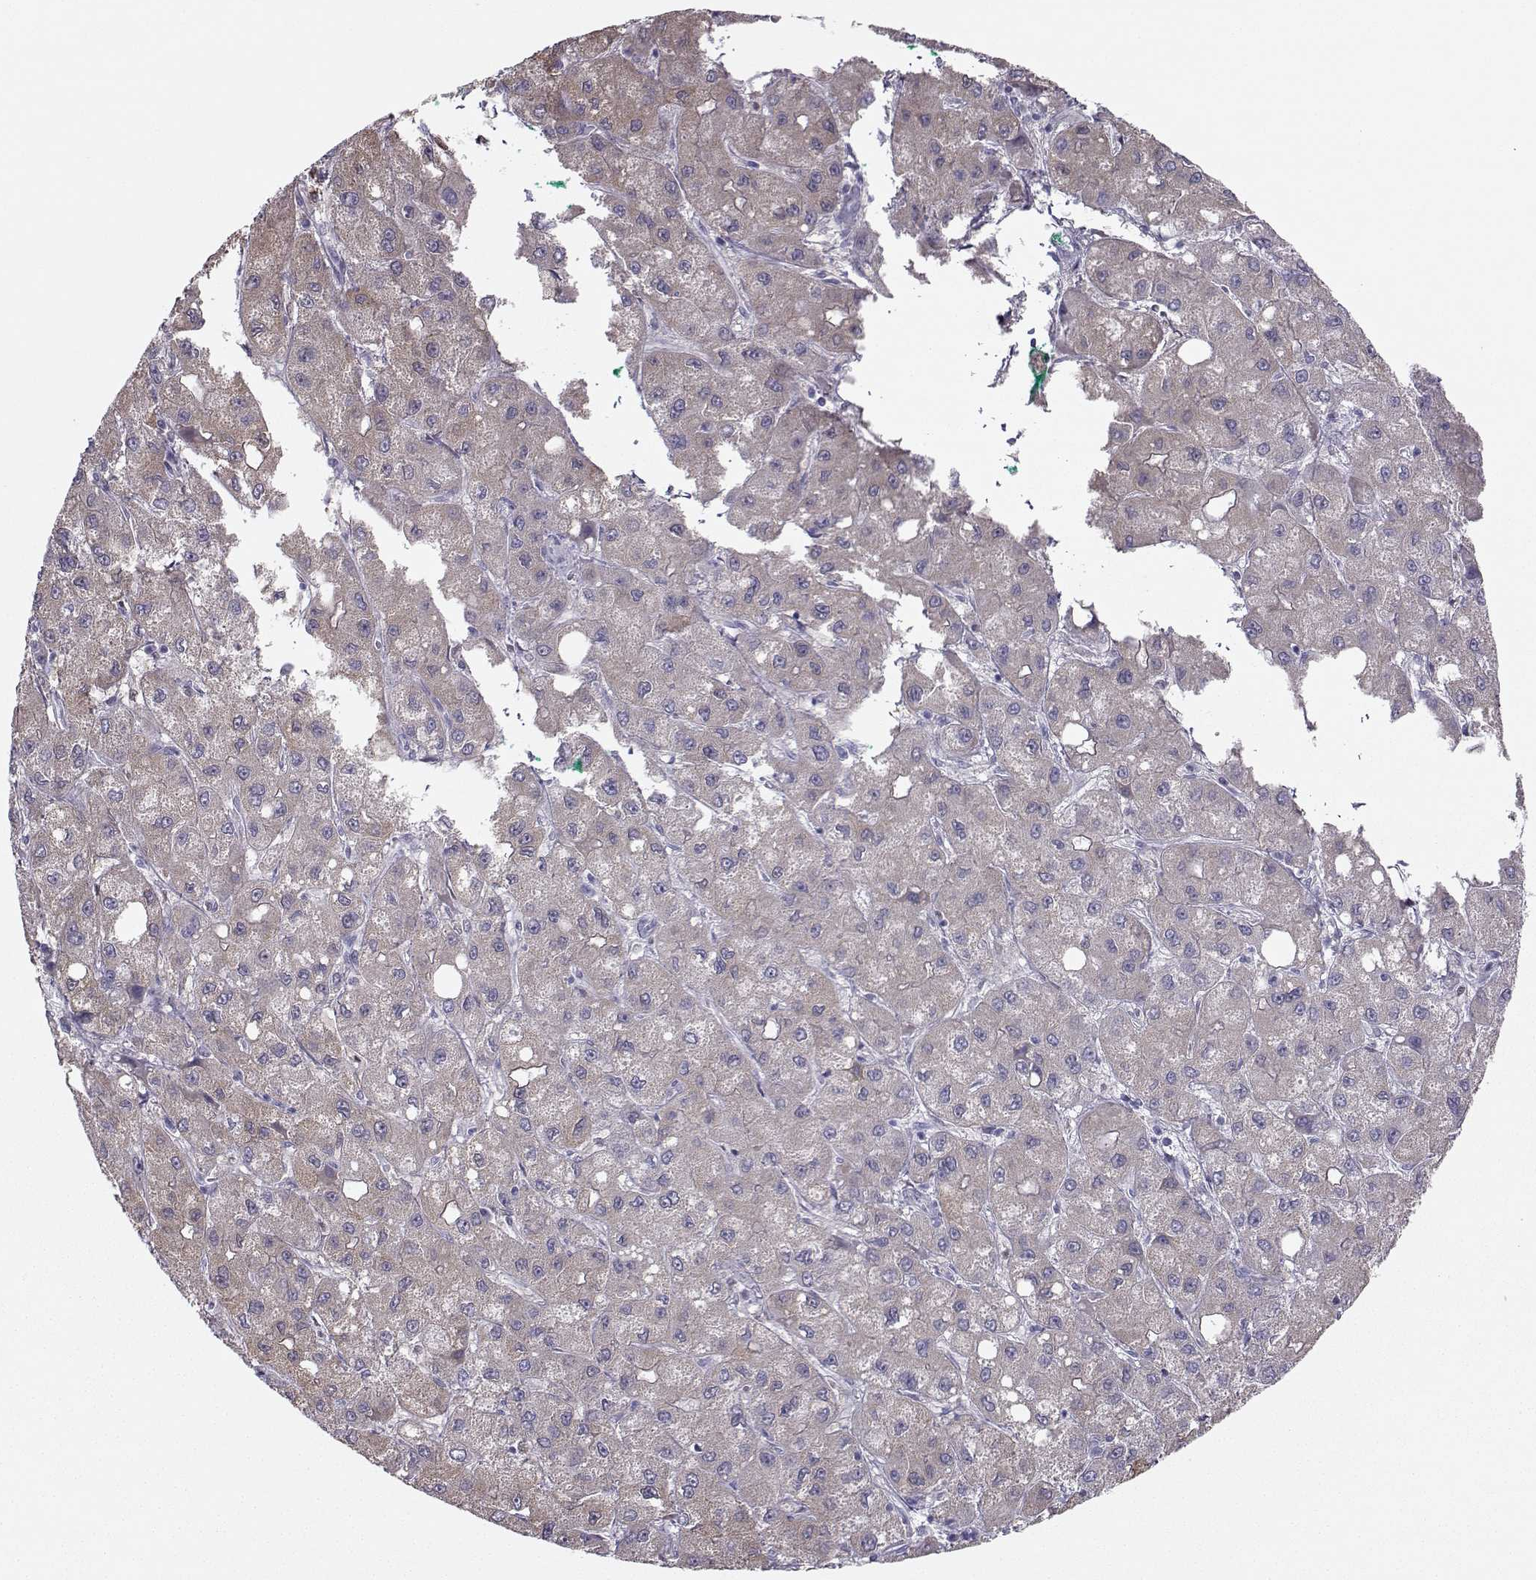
{"staining": {"intensity": "weak", "quantity": "<25%", "location": "cytoplasmic/membranous"}, "tissue": "liver cancer", "cell_type": "Tumor cells", "image_type": "cancer", "snomed": [{"axis": "morphology", "description": "Carcinoma, Hepatocellular, NOS"}, {"axis": "topography", "description": "Liver"}], "caption": "Human hepatocellular carcinoma (liver) stained for a protein using IHC exhibits no expression in tumor cells.", "gene": "DCLK3", "patient": {"sex": "male", "age": 73}}